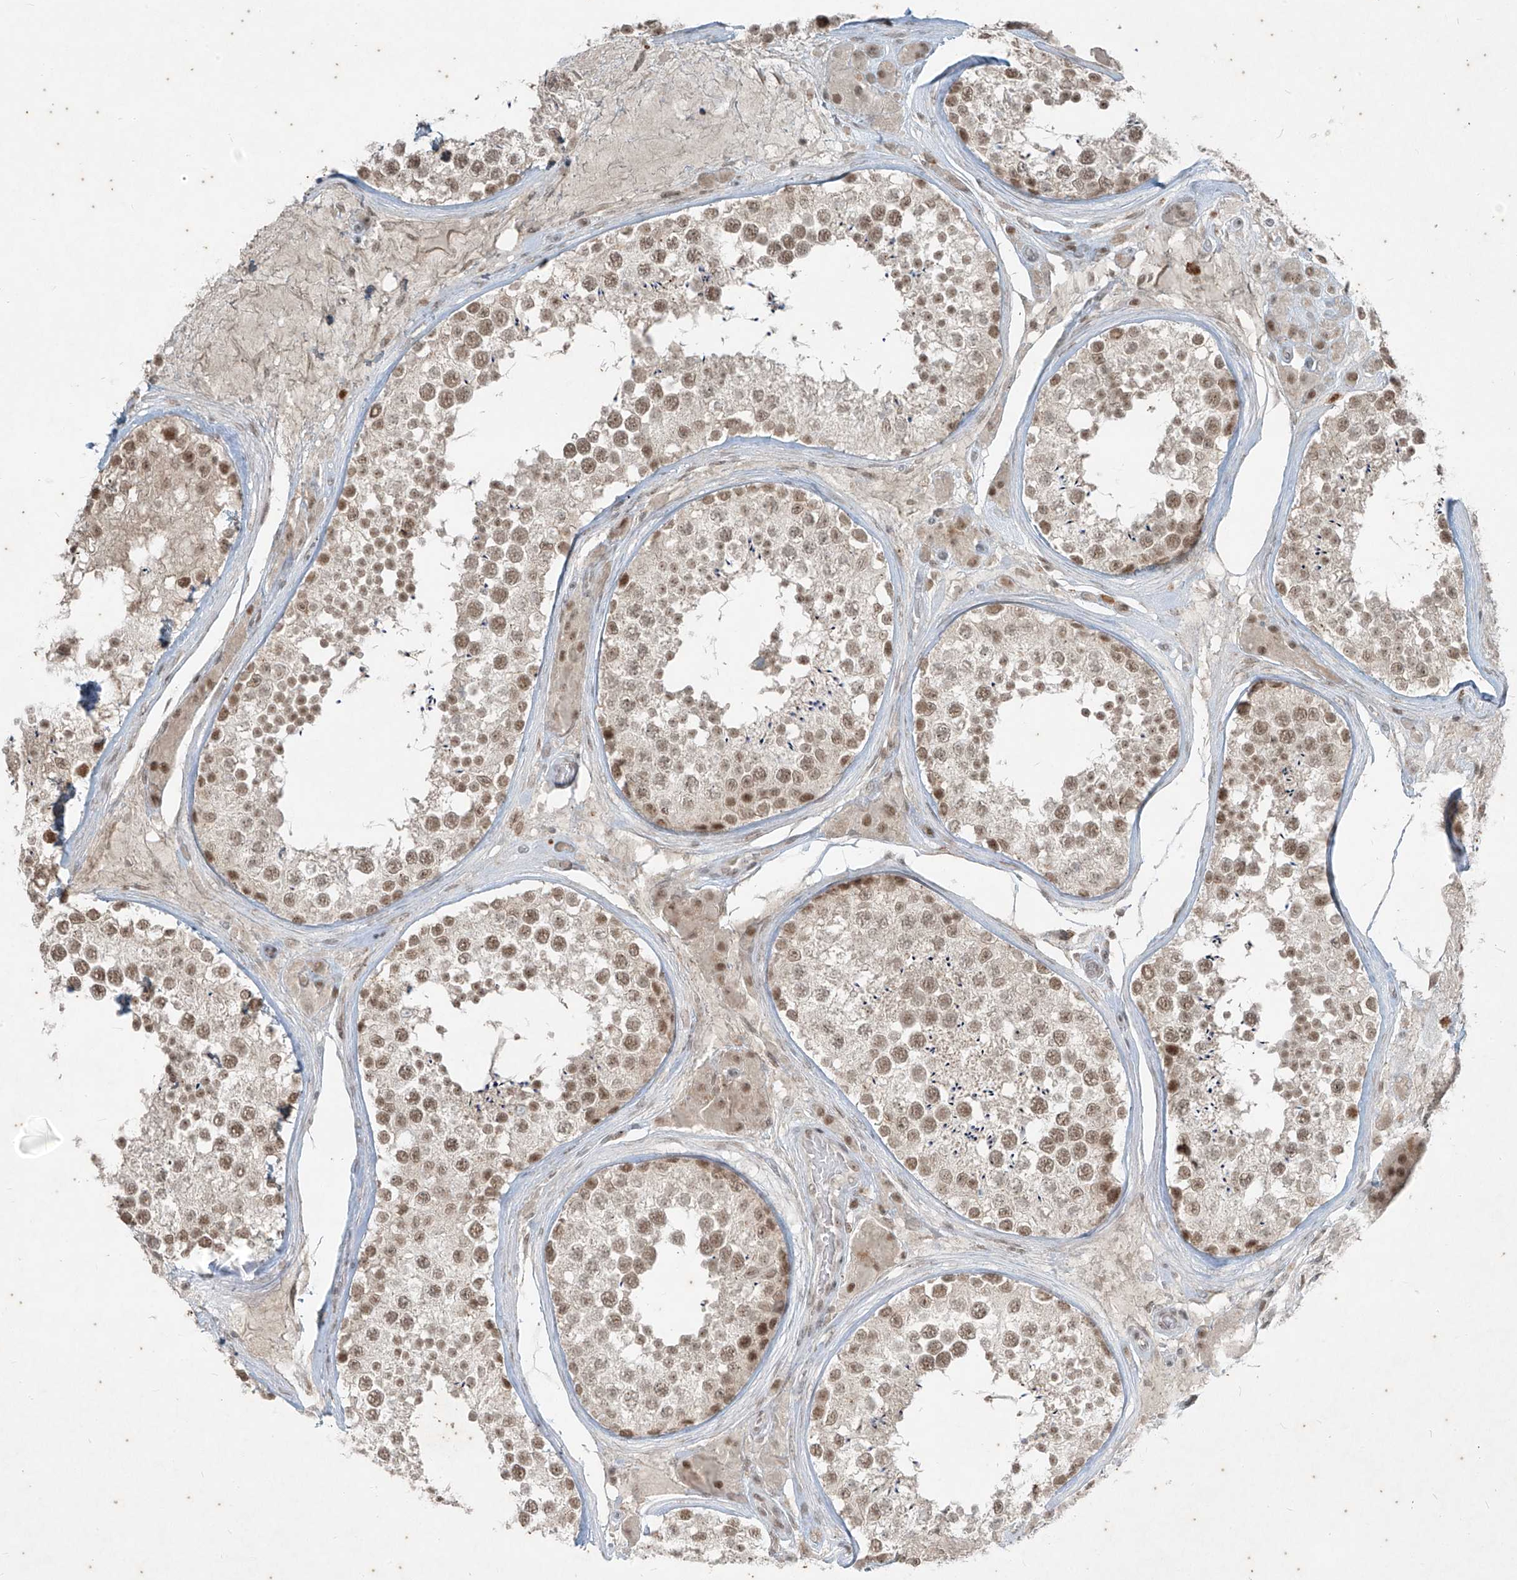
{"staining": {"intensity": "moderate", "quantity": ">75%", "location": "nuclear"}, "tissue": "testis", "cell_type": "Cells in seminiferous ducts", "image_type": "normal", "snomed": [{"axis": "morphology", "description": "Normal tissue, NOS"}, {"axis": "topography", "description": "Testis"}], "caption": "Protein expression analysis of benign human testis reveals moderate nuclear expression in approximately >75% of cells in seminiferous ducts.", "gene": "ZNF354B", "patient": {"sex": "male", "age": 46}}